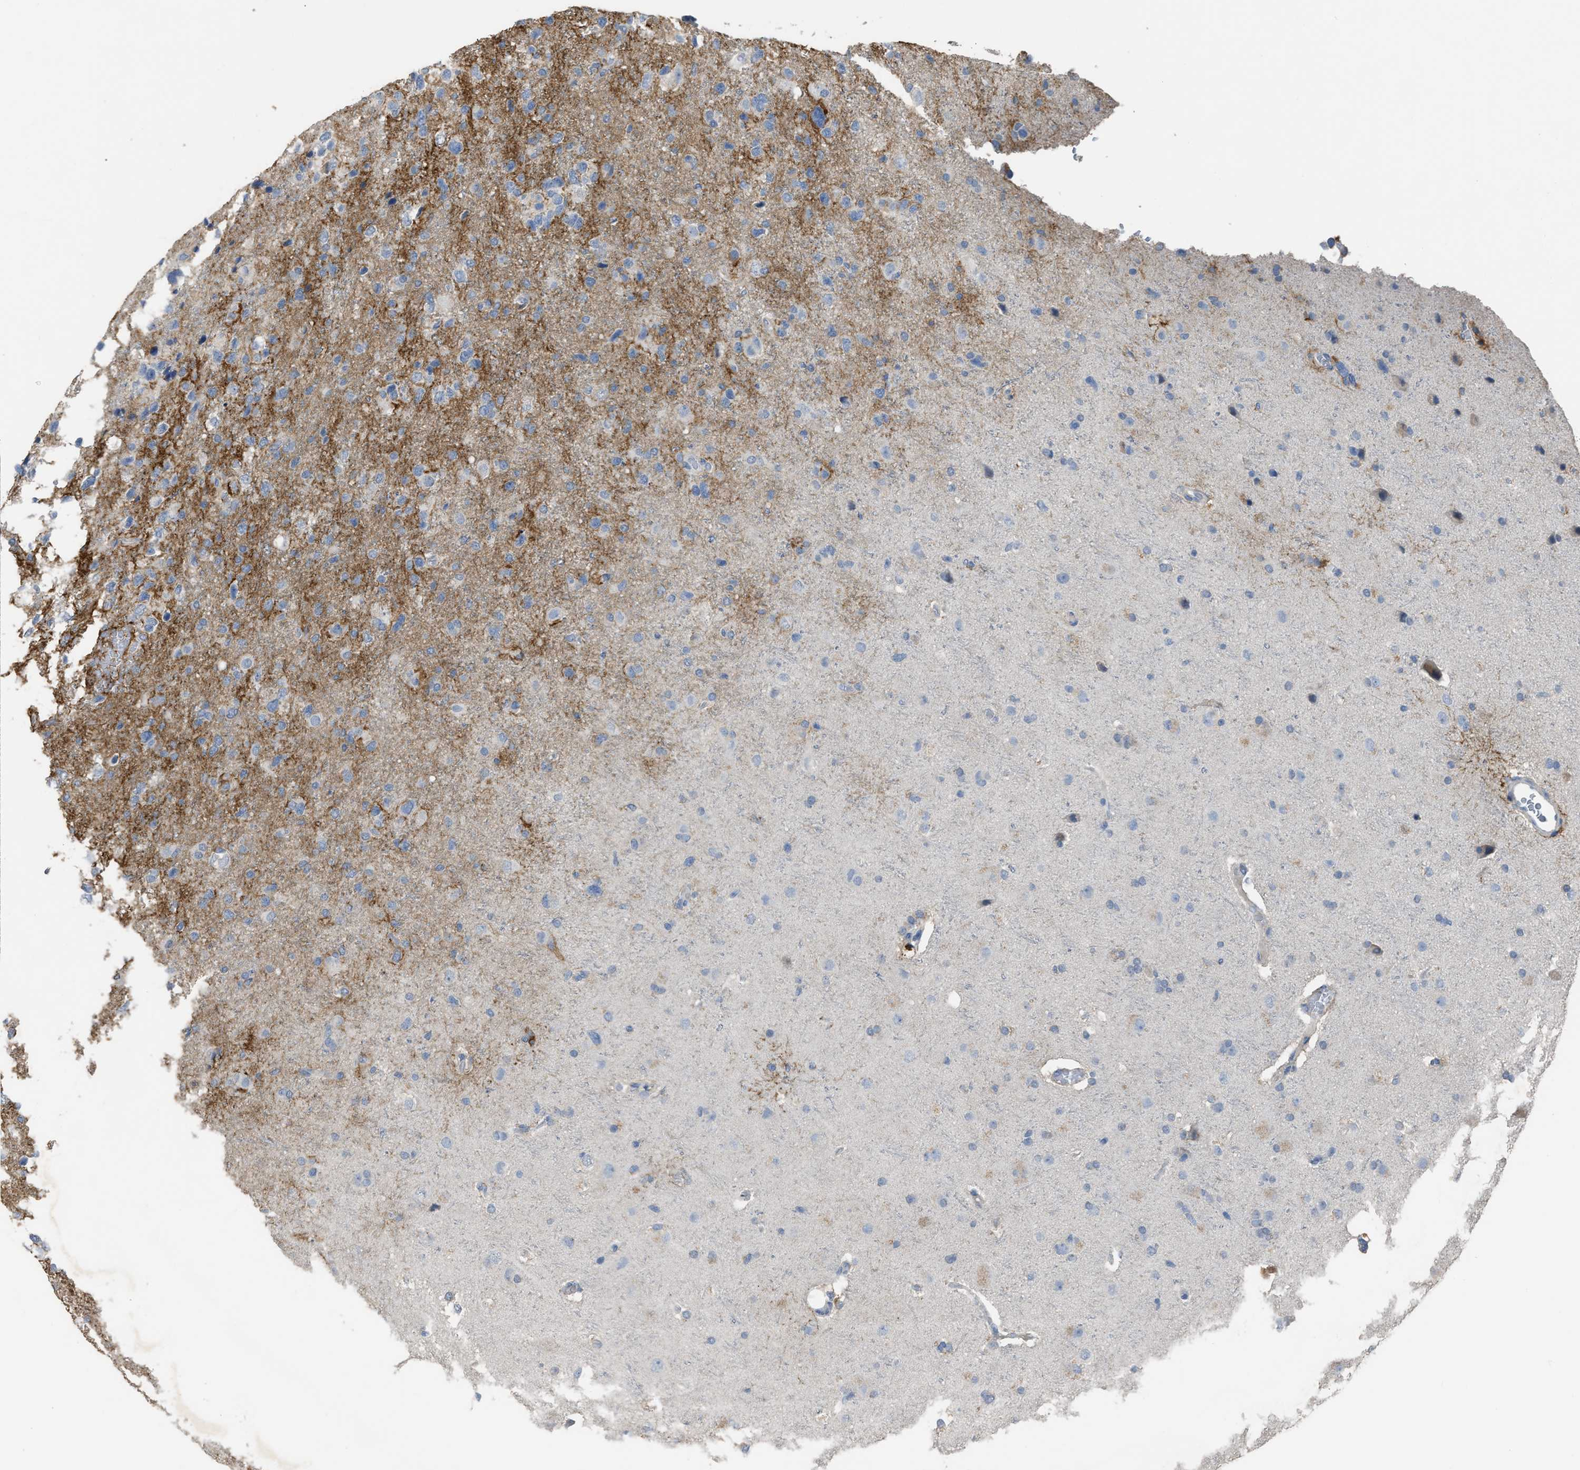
{"staining": {"intensity": "weak", "quantity": "<25%", "location": "cytoplasmic/membranous"}, "tissue": "glioma", "cell_type": "Tumor cells", "image_type": "cancer", "snomed": [{"axis": "morphology", "description": "Glioma, malignant, High grade"}, {"axis": "topography", "description": "Brain"}], "caption": "Malignant glioma (high-grade) stained for a protein using IHC displays no expression tumor cells.", "gene": "OR51E1", "patient": {"sex": "female", "age": 58}}